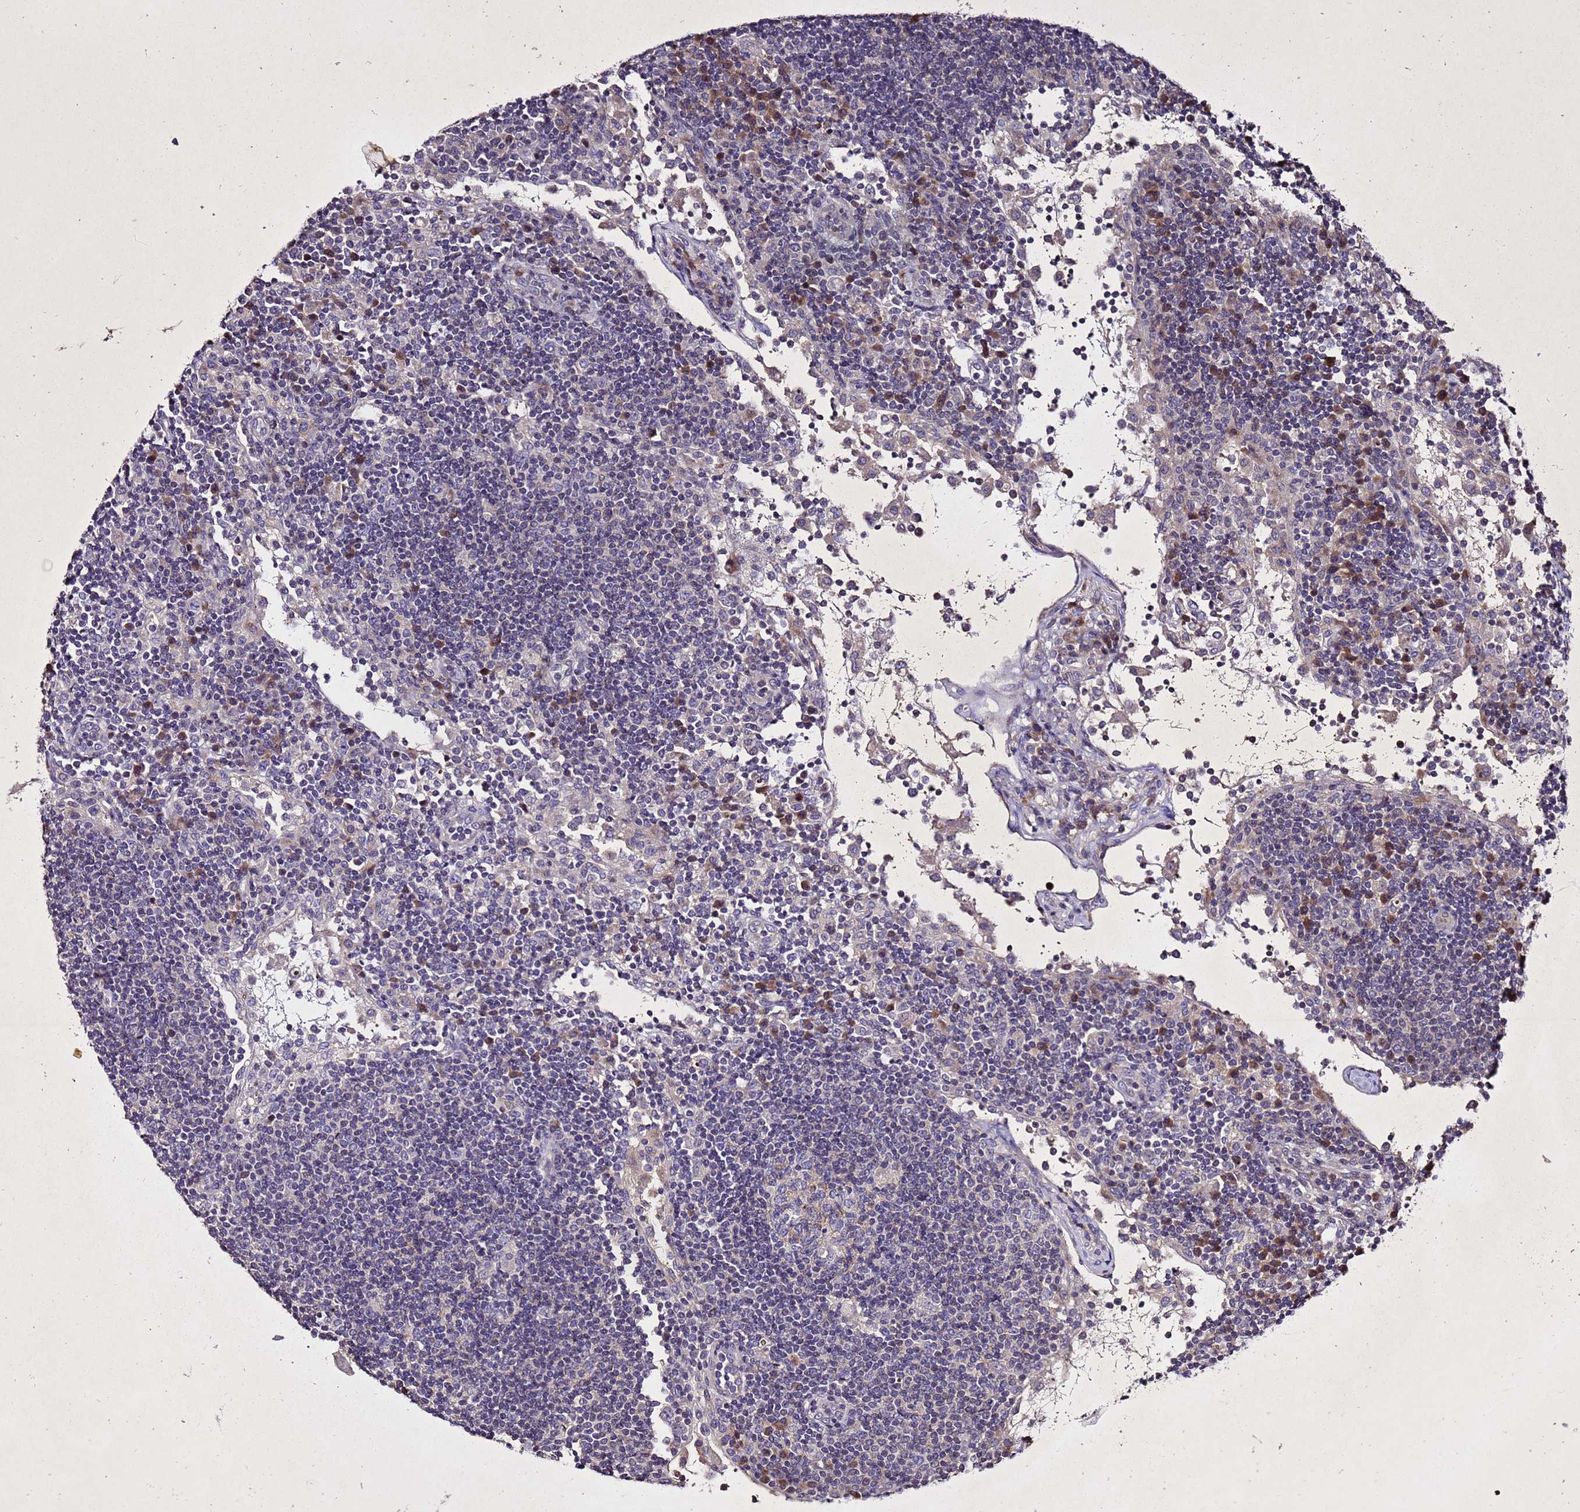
{"staining": {"intensity": "negative", "quantity": "none", "location": "none"}, "tissue": "lymph node", "cell_type": "Germinal center cells", "image_type": "normal", "snomed": [{"axis": "morphology", "description": "Normal tissue, NOS"}, {"axis": "topography", "description": "Lymph node"}], "caption": "Immunohistochemistry (IHC) photomicrograph of benign lymph node: human lymph node stained with DAB displays no significant protein expression in germinal center cells.", "gene": "SV2B", "patient": {"sex": "female", "age": 53}}